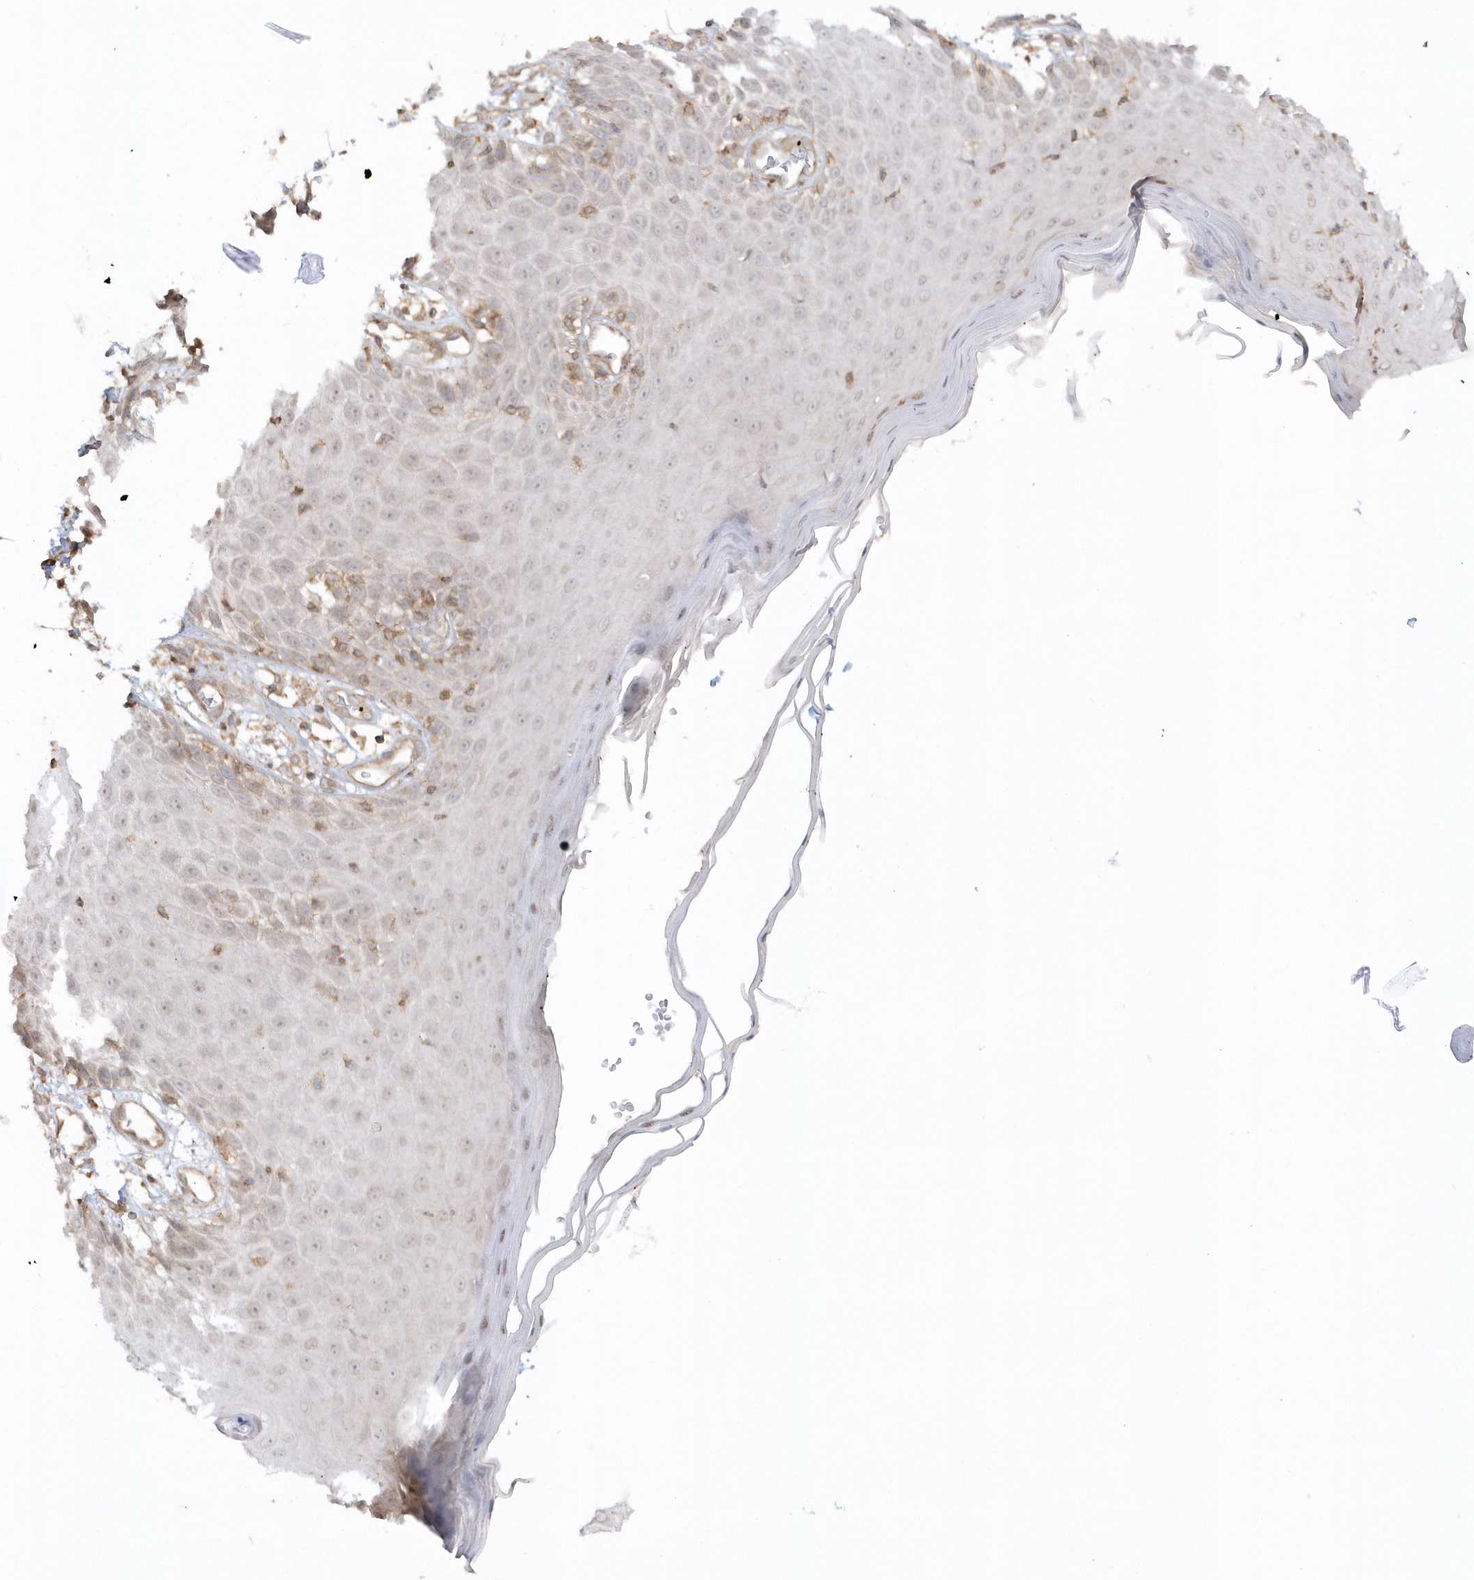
{"staining": {"intensity": "weak", "quantity": "<25%", "location": "cytoplasmic/membranous"}, "tissue": "skin", "cell_type": "Epidermal cells", "image_type": "normal", "snomed": [{"axis": "morphology", "description": "Normal tissue, NOS"}, {"axis": "topography", "description": "Vulva"}], "caption": "Immunohistochemistry (IHC) of benign skin exhibits no expression in epidermal cells. The staining is performed using DAB (3,3'-diaminobenzidine) brown chromogen with nuclei counter-stained in using hematoxylin.", "gene": "BSN", "patient": {"sex": "female", "age": 68}}